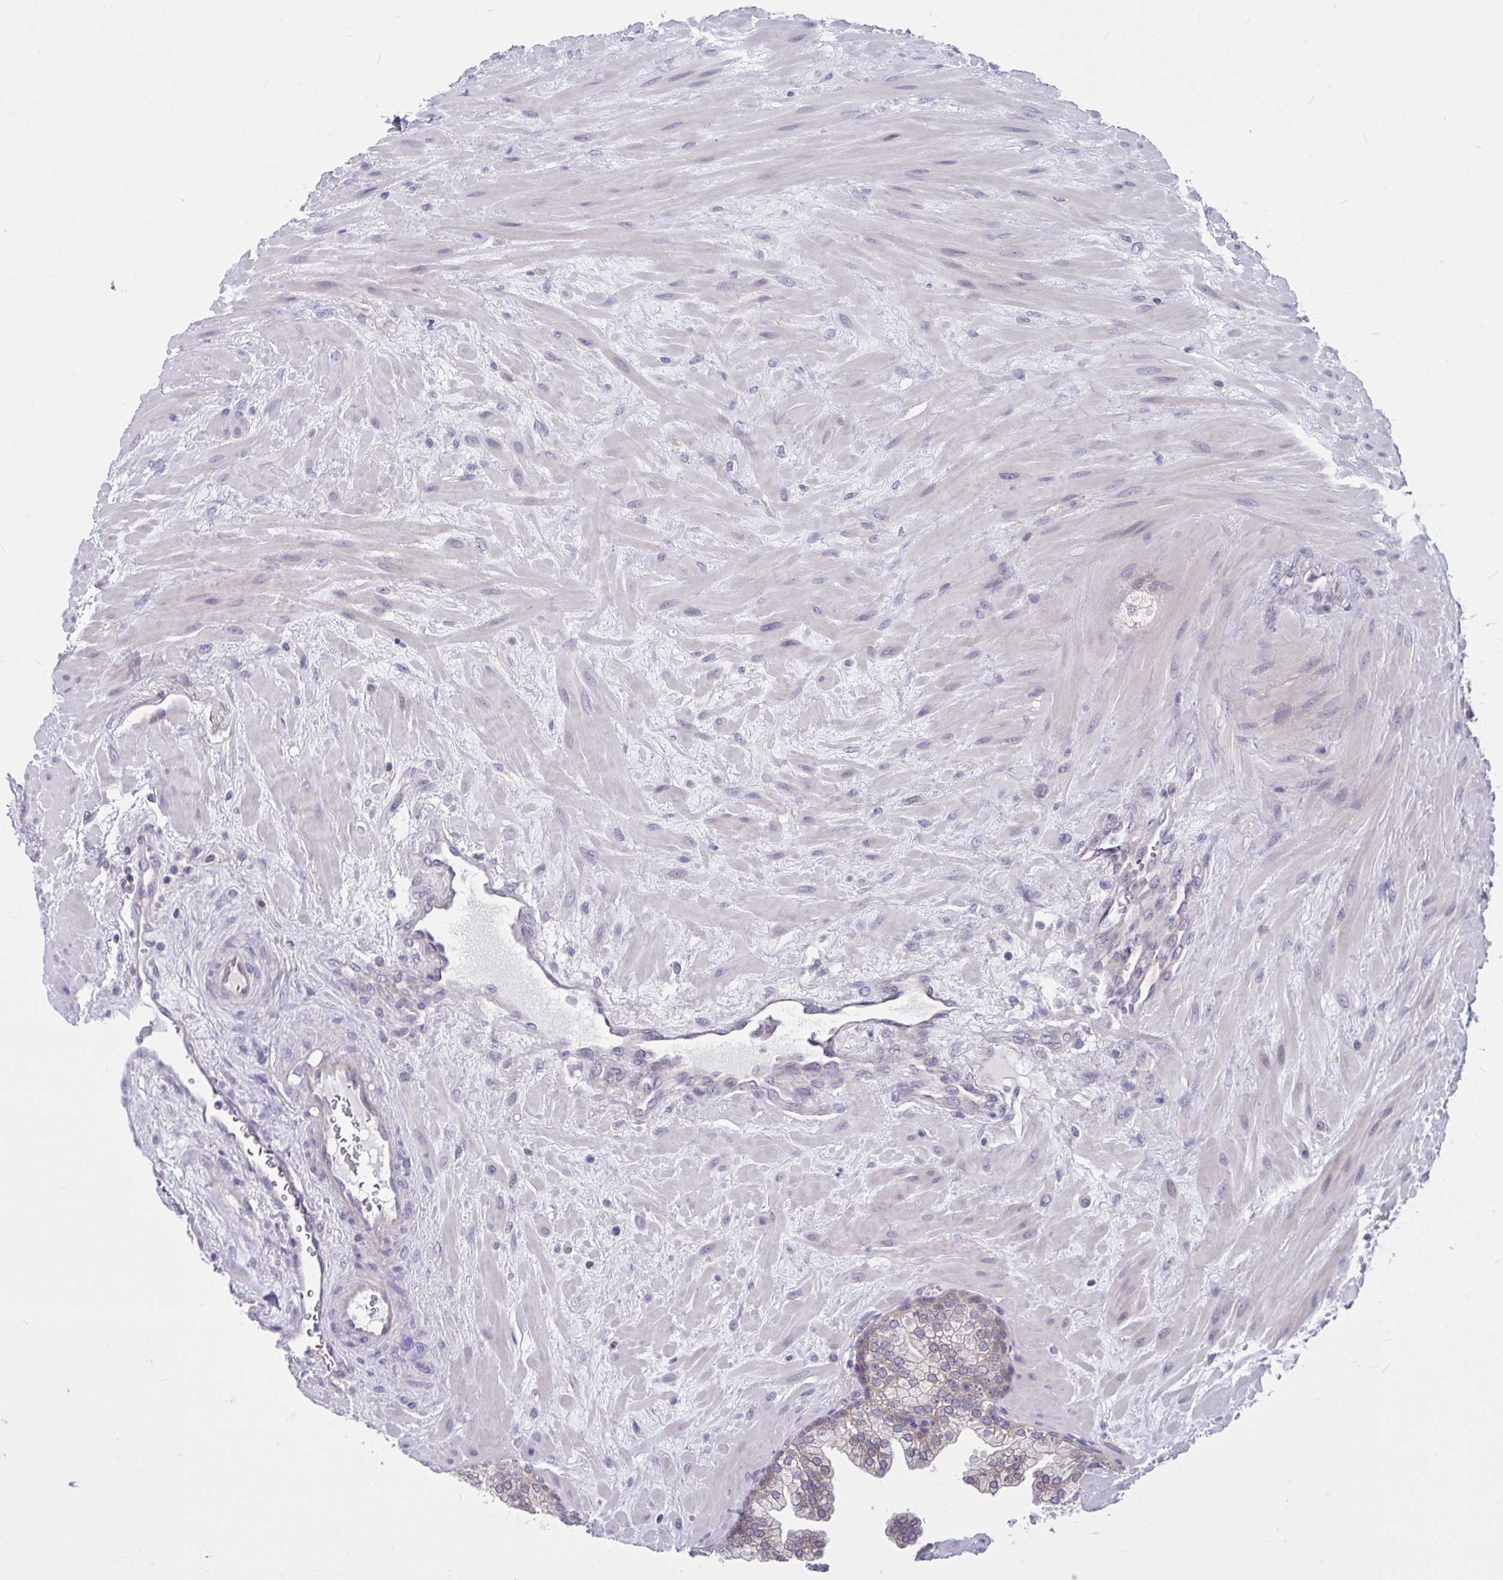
{"staining": {"intensity": "weak", "quantity": "25%-75%", "location": "cytoplasmic/membranous"}, "tissue": "prostate", "cell_type": "Glandular cells", "image_type": "normal", "snomed": [{"axis": "morphology", "description": "Normal tissue, NOS"}, {"axis": "topography", "description": "Prostate"}, {"axis": "topography", "description": "Peripheral nerve tissue"}], "caption": "A micrograph showing weak cytoplasmic/membranous expression in approximately 25%-75% of glandular cells in unremarkable prostate, as visualized by brown immunohistochemical staining.", "gene": "PCDHB7", "patient": {"sex": "male", "age": 61}}